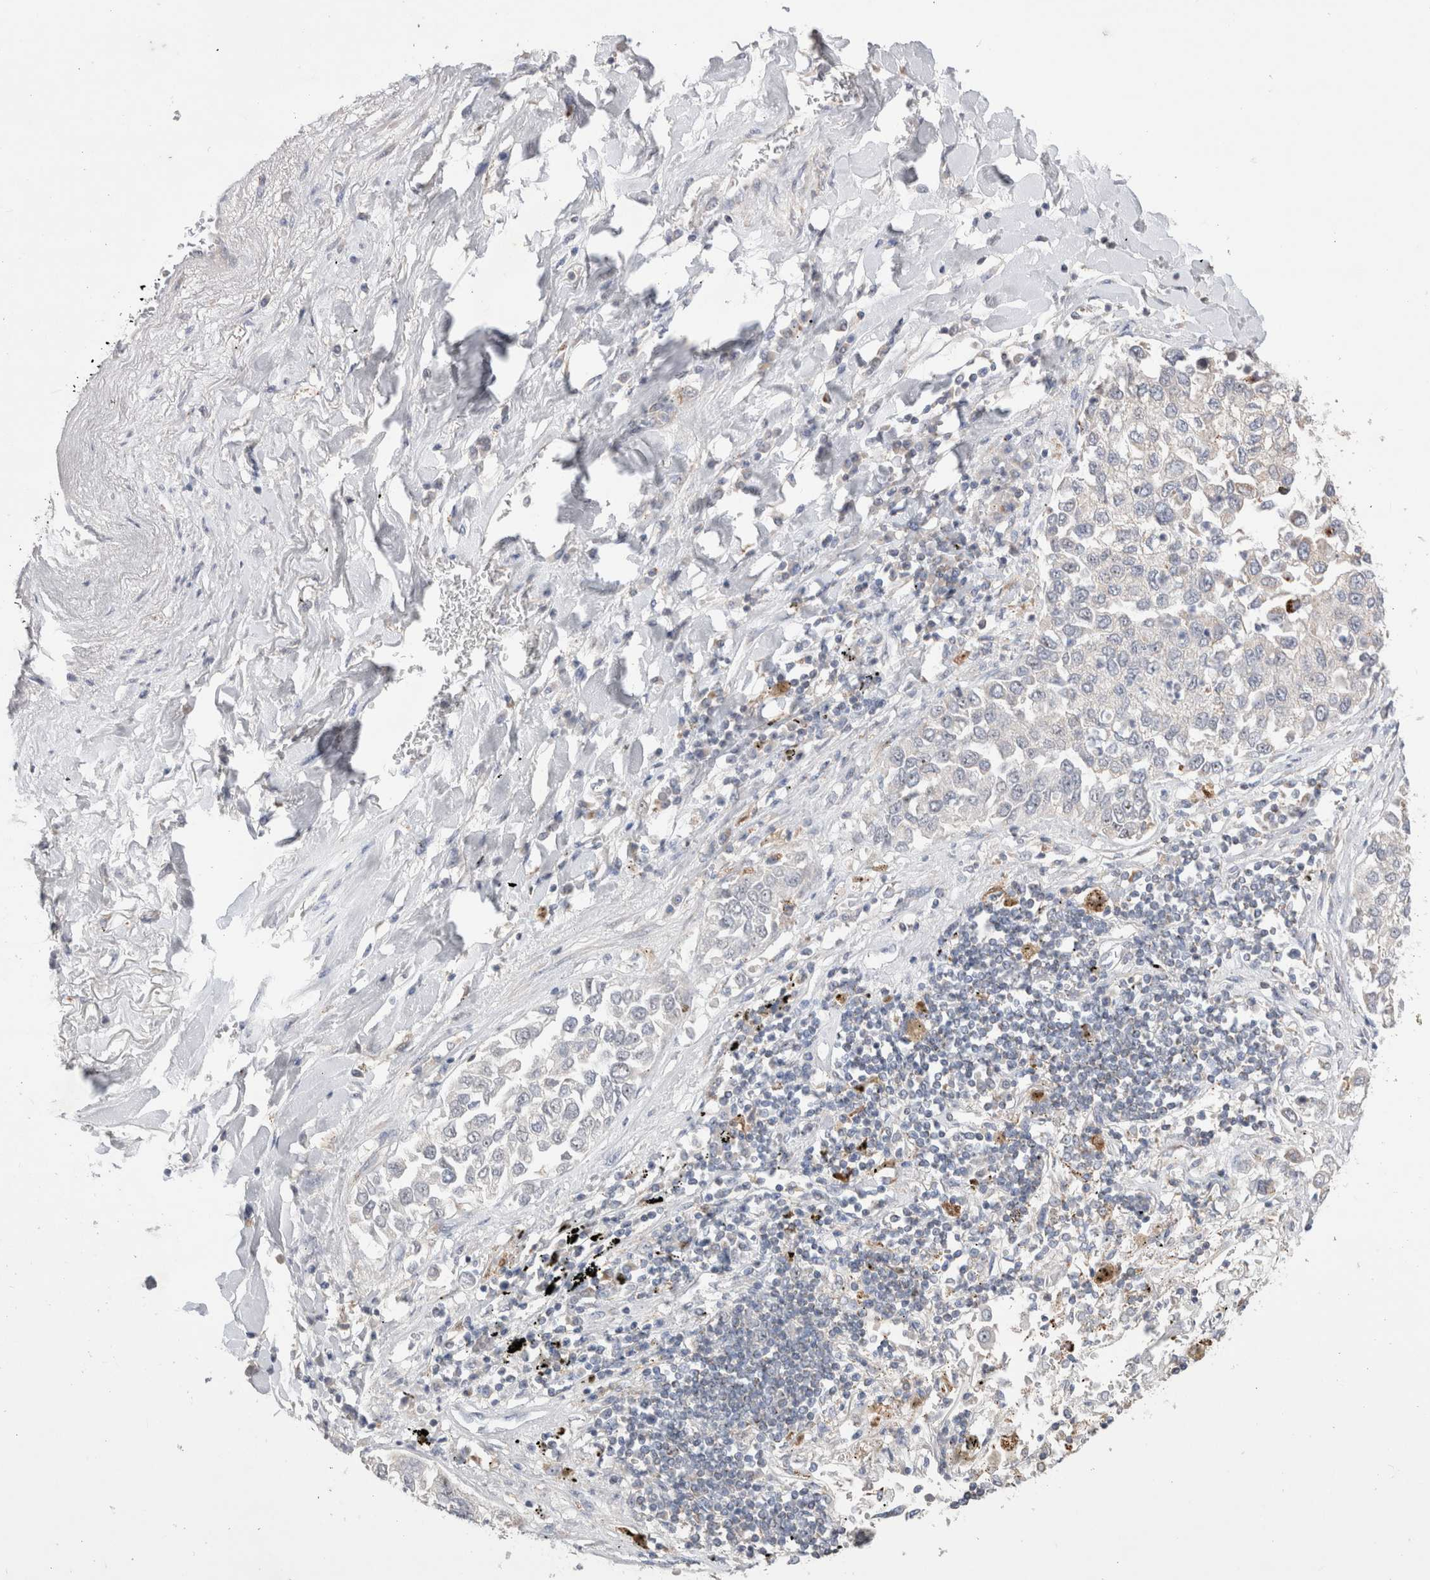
{"staining": {"intensity": "negative", "quantity": "none", "location": "none"}, "tissue": "lung cancer", "cell_type": "Tumor cells", "image_type": "cancer", "snomed": [{"axis": "morphology", "description": "Inflammation, NOS"}, {"axis": "morphology", "description": "Adenocarcinoma, NOS"}, {"axis": "topography", "description": "Lung"}], "caption": "IHC image of neoplastic tissue: lung cancer stained with DAB (3,3'-diaminobenzidine) reveals no significant protein expression in tumor cells. (Brightfield microscopy of DAB (3,3'-diaminobenzidine) IHC at high magnification).", "gene": "CHADL", "patient": {"sex": "male", "age": 63}}